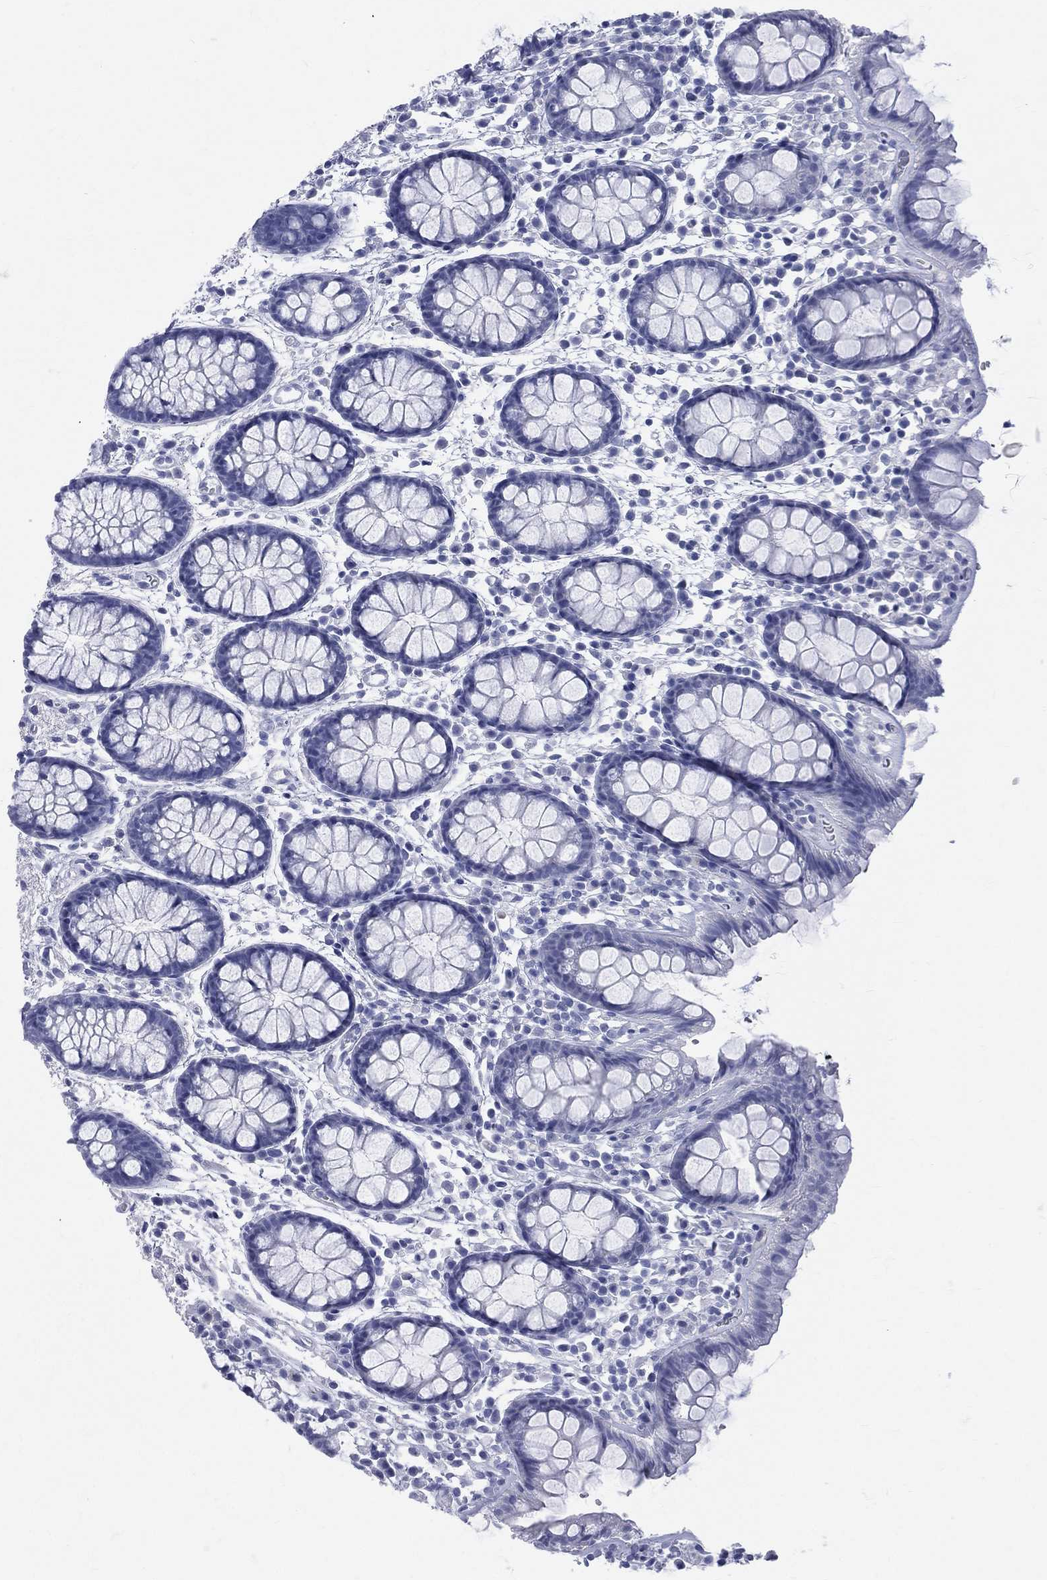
{"staining": {"intensity": "negative", "quantity": "none", "location": "none"}, "tissue": "colon", "cell_type": "Endothelial cells", "image_type": "normal", "snomed": [{"axis": "morphology", "description": "Normal tissue, NOS"}, {"axis": "topography", "description": "Colon"}], "caption": "Immunohistochemistry (IHC) of unremarkable human colon reveals no expression in endothelial cells.", "gene": "CYLC1", "patient": {"sex": "male", "age": 76}}